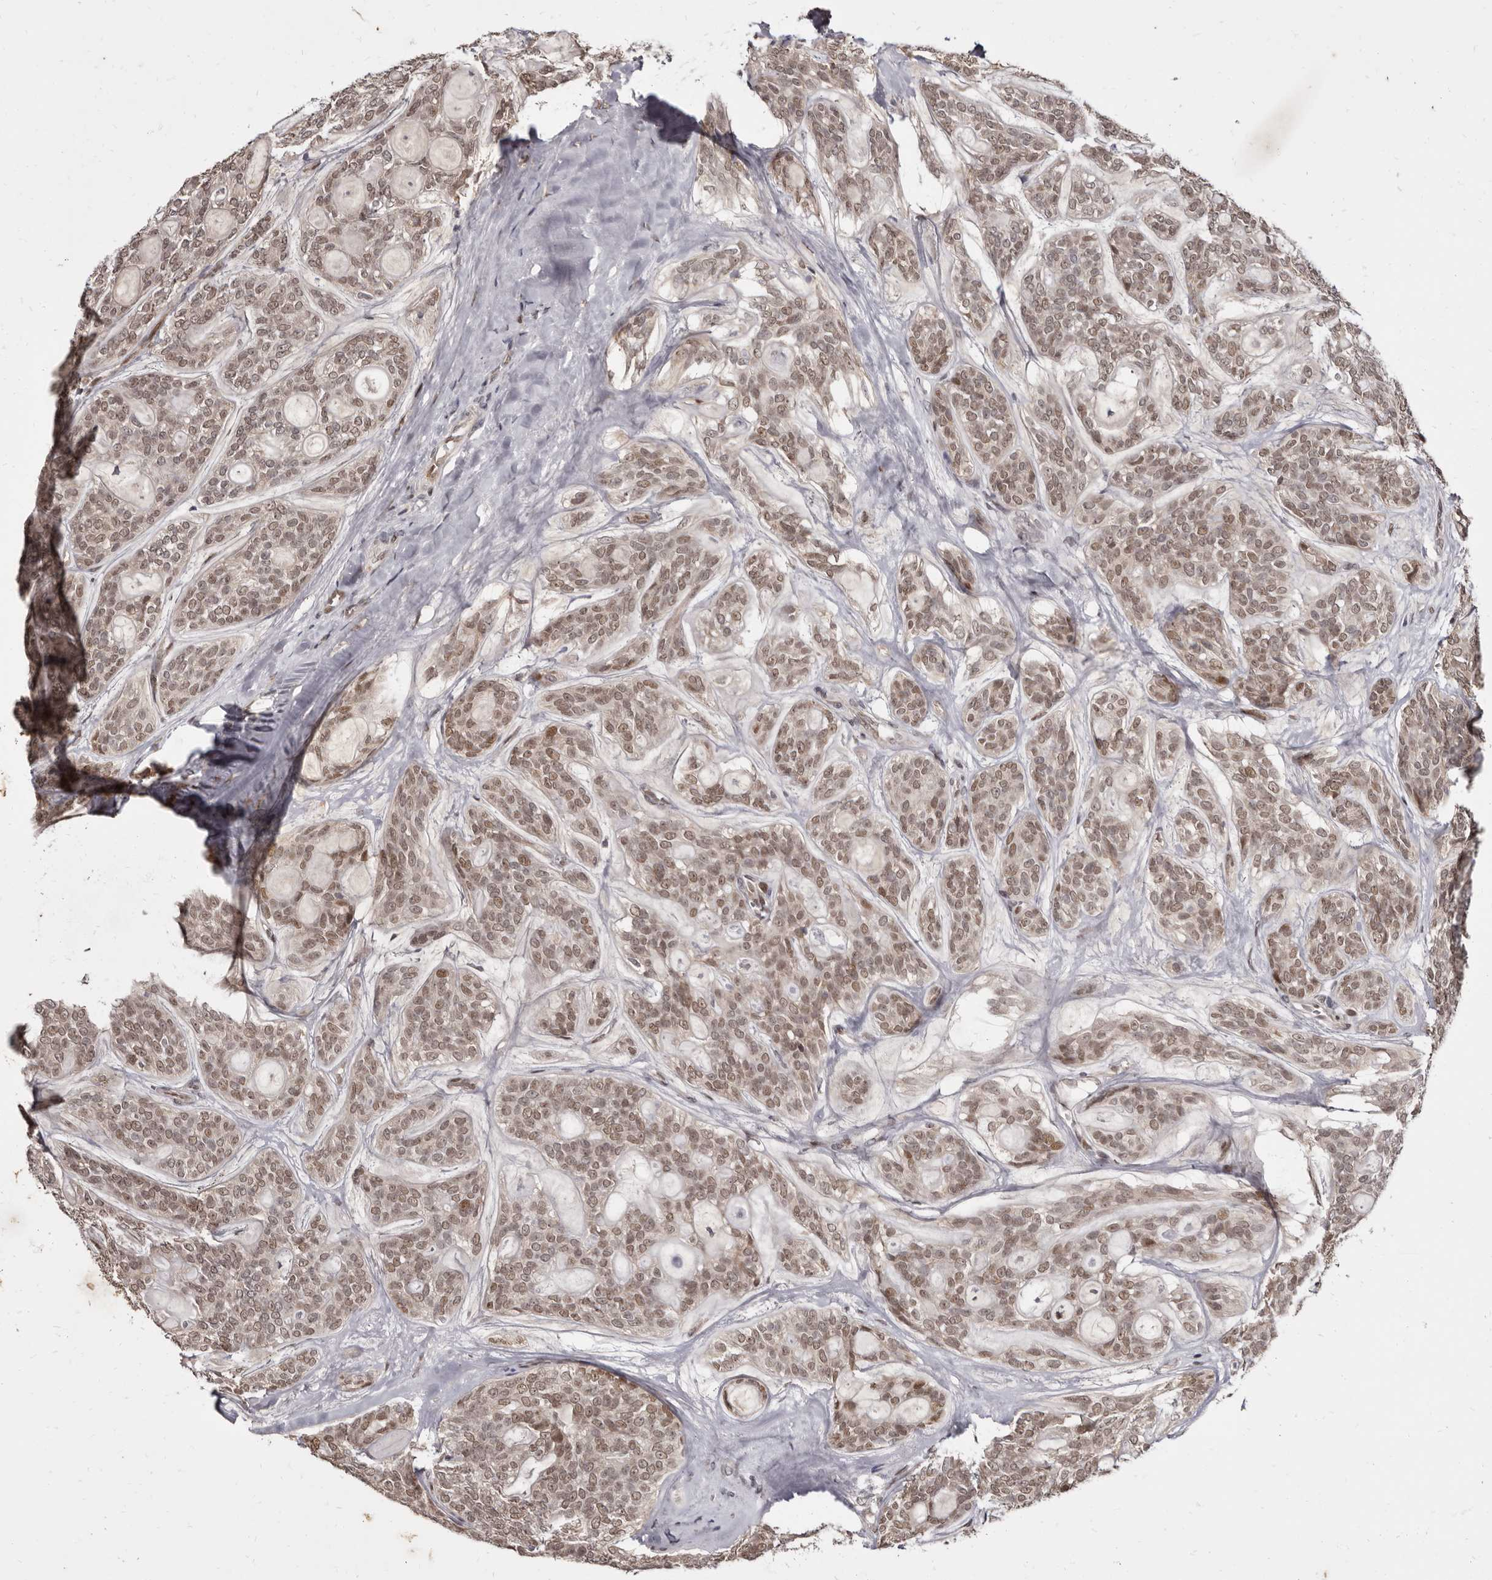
{"staining": {"intensity": "moderate", "quantity": ">75%", "location": "cytoplasmic/membranous,nuclear"}, "tissue": "head and neck cancer", "cell_type": "Tumor cells", "image_type": "cancer", "snomed": [{"axis": "morphology", "description": "Adenocarcinoma, NOS"}, {"axis": "topography", "description": "Head-Neck"}], "caption": "Human adenocarcinoma (head and neck) stained for a protein (brown) reveals moderate cytoplasmic/membranous and nuclear positive expression in about >75% of tumor cells.", "gene": "ZNF326", "patient": {"sex": "male", "age": 66}}